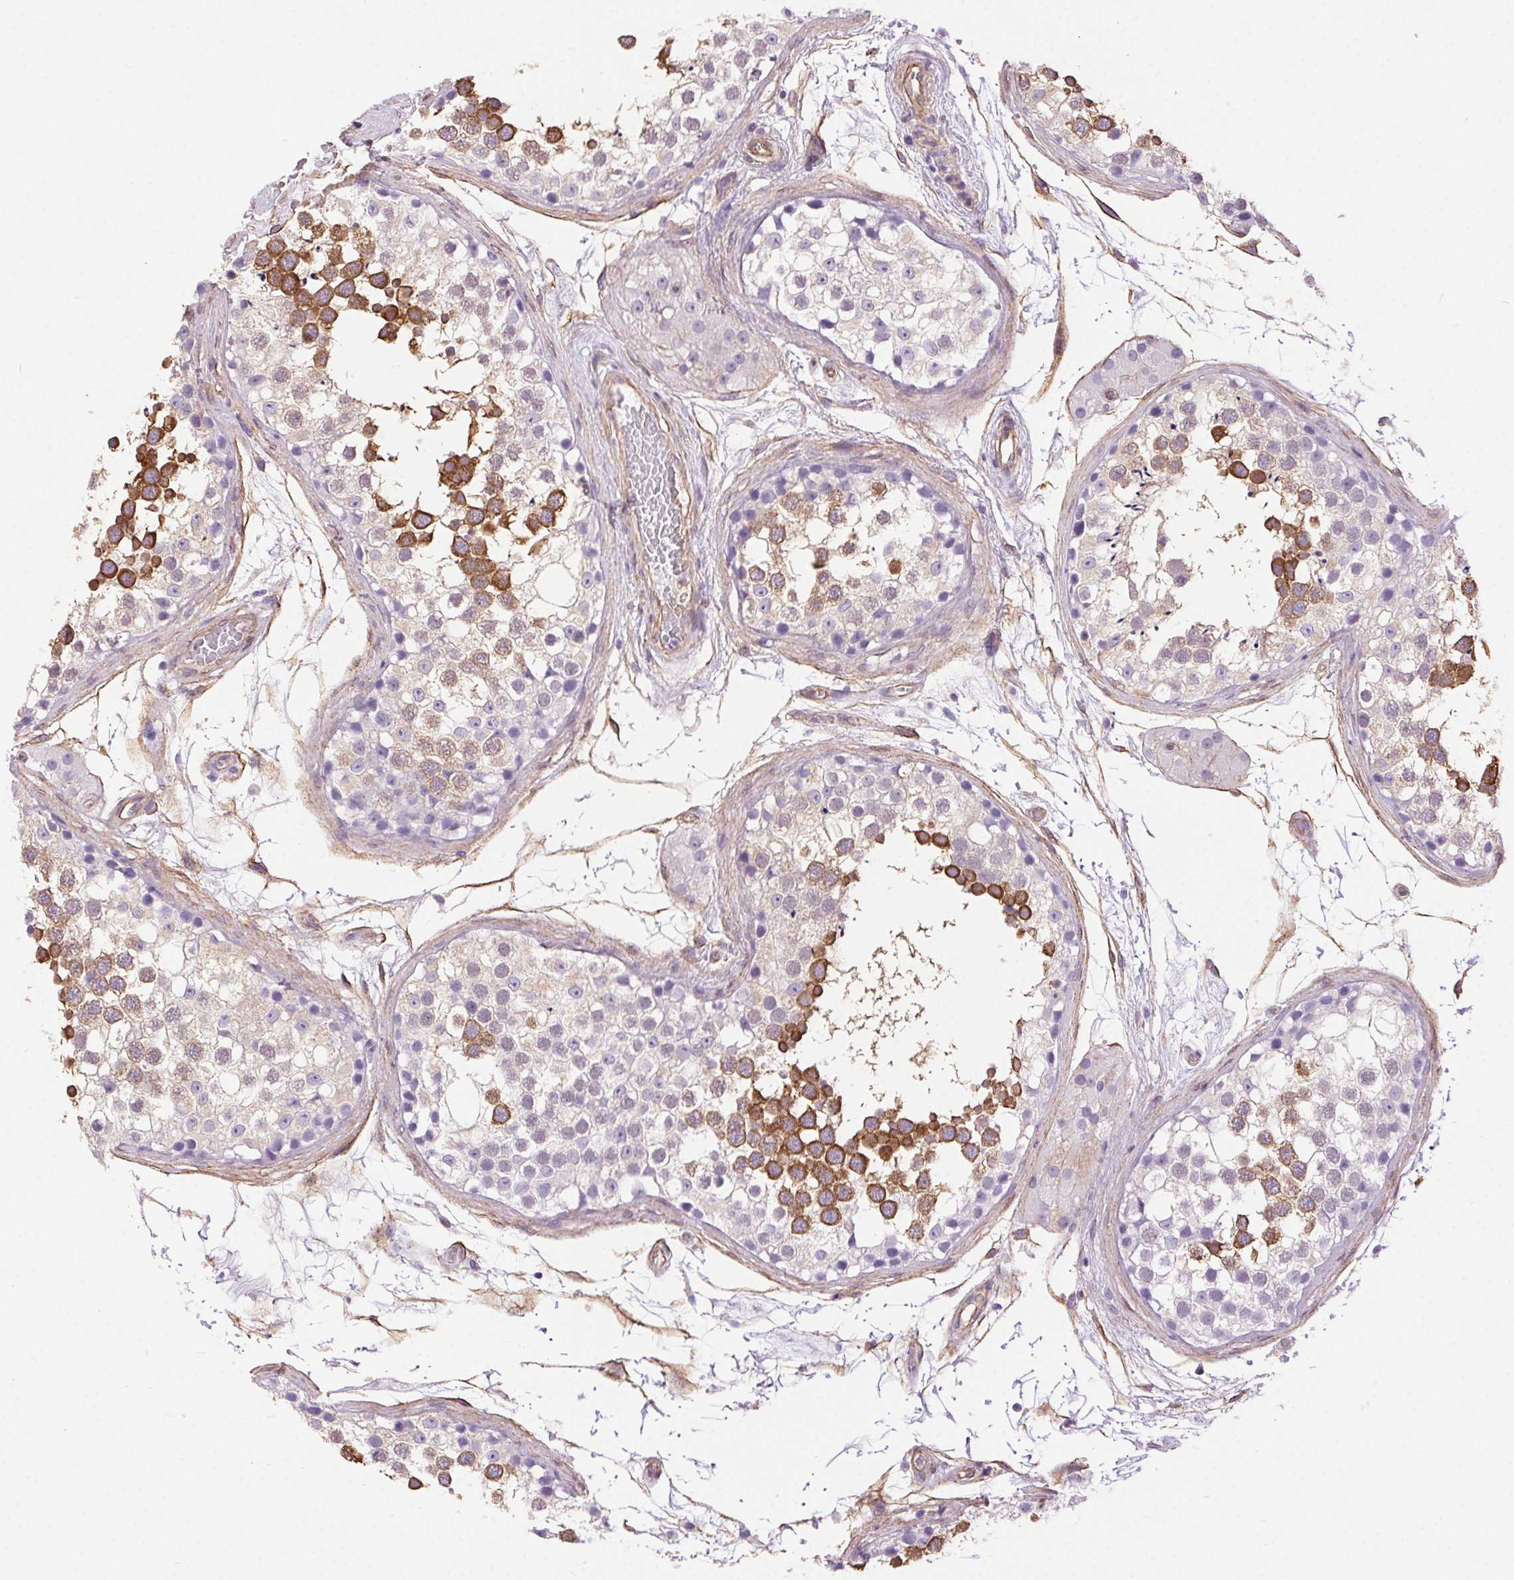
{"staining": {"intensity": "strong", "quantity": "25%-75%", "location": "cytoplasmic/membranous"}, "tissue": "testis", "cell_type": "Cells in seminiferous ducts", "image_type": "normal", "snomed": [{"axis": "morphology", "description": "Normal tissue, NOS"}, {"axis": "morphology", "description": "Seminoma, NOS"}, {"axis": "topography", "description": "Testis"}], "caption": "Protein staining displays strong cytoplasmic/membranous expression in about 25%-75% of cells in seminiferous ducts in benign testis.", "gene": "SHCBP1L", "patient": {"sex": "male", "age": 65}}